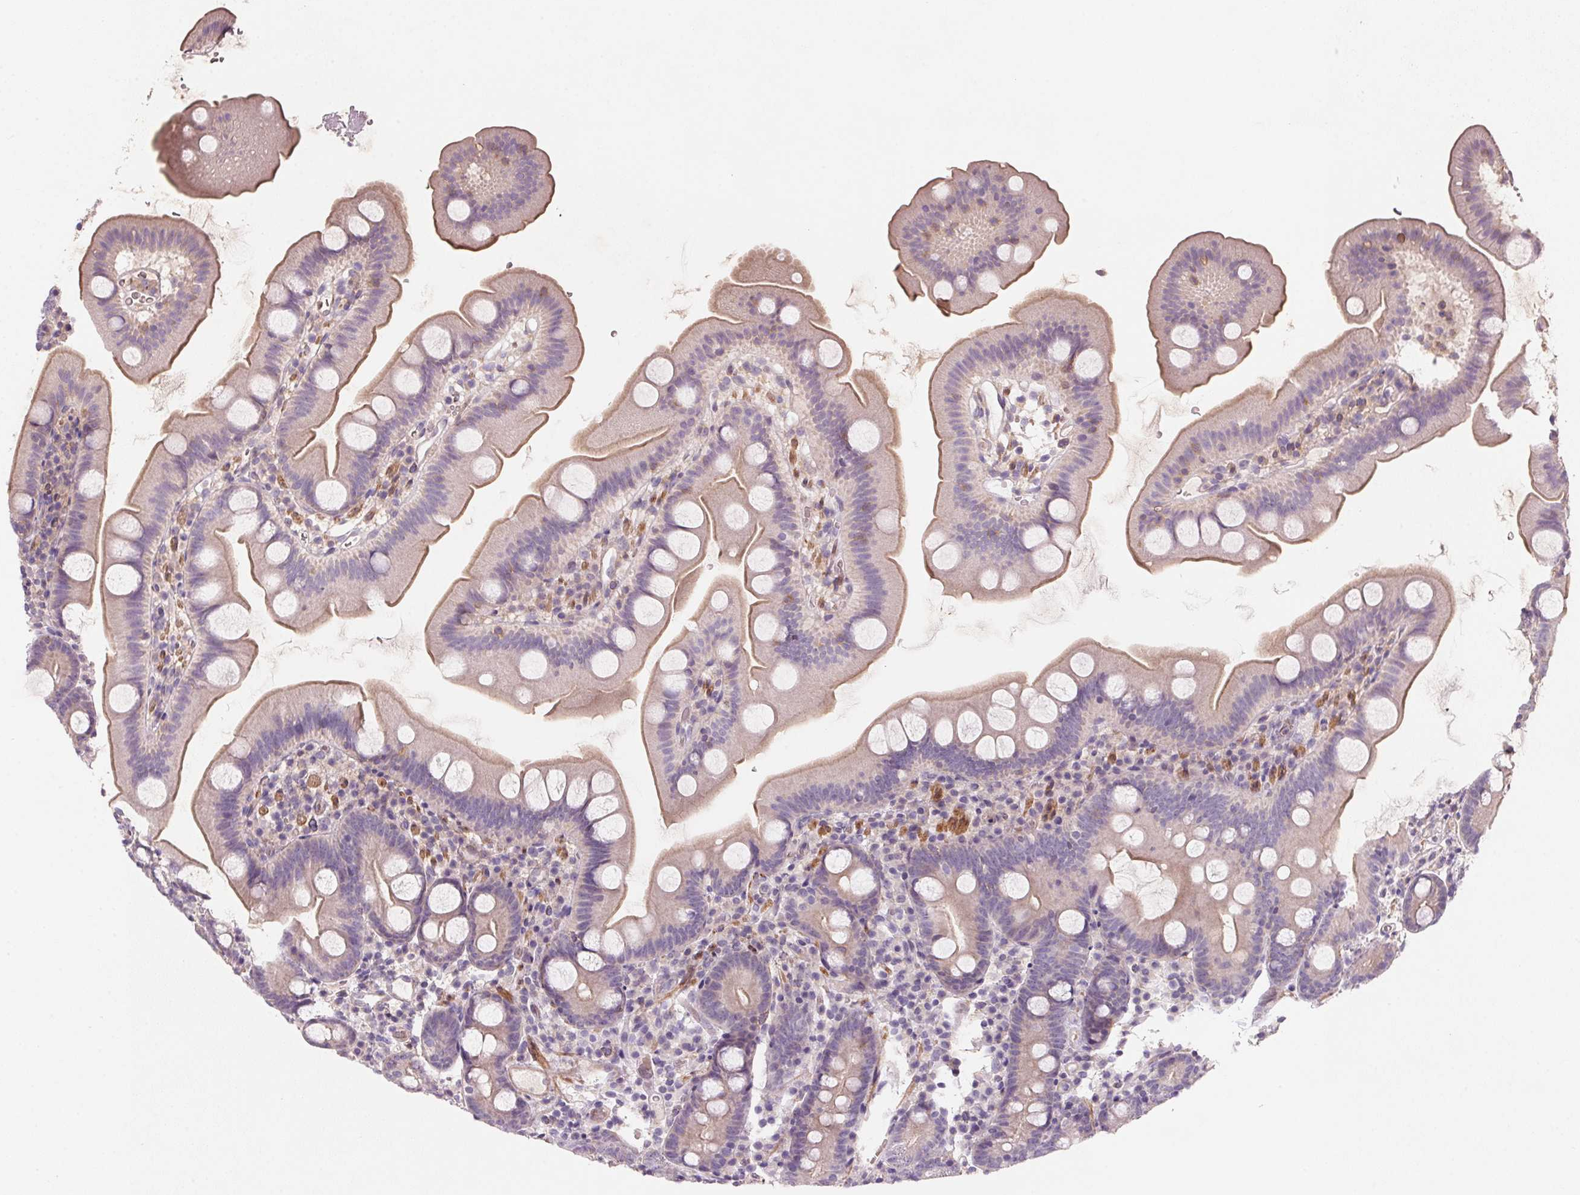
{"staining": {"intensity": "weak", "quantity": "<25%", "location": "cytoplasmic/membranous"}, "tissue": "small intestine", "cell_type": "Glandular cells", "image_type": "normal", "snomed": [{"axis": "morphology", "description": "Normal tissue, NOS"}, {"axis": "topography", "description": "Small intestine"}], "caption": "Small intestine was stained to show a protein in brown. There is no significant expression in glandular cells. The staining was performed using DAB to visualize the protein expression in brown, while the nuclei were stained in blue with hematoxylin (Magnification: 20x).", "gene": "KCNK15", "patient": {"sex": "female", "age": 68}}